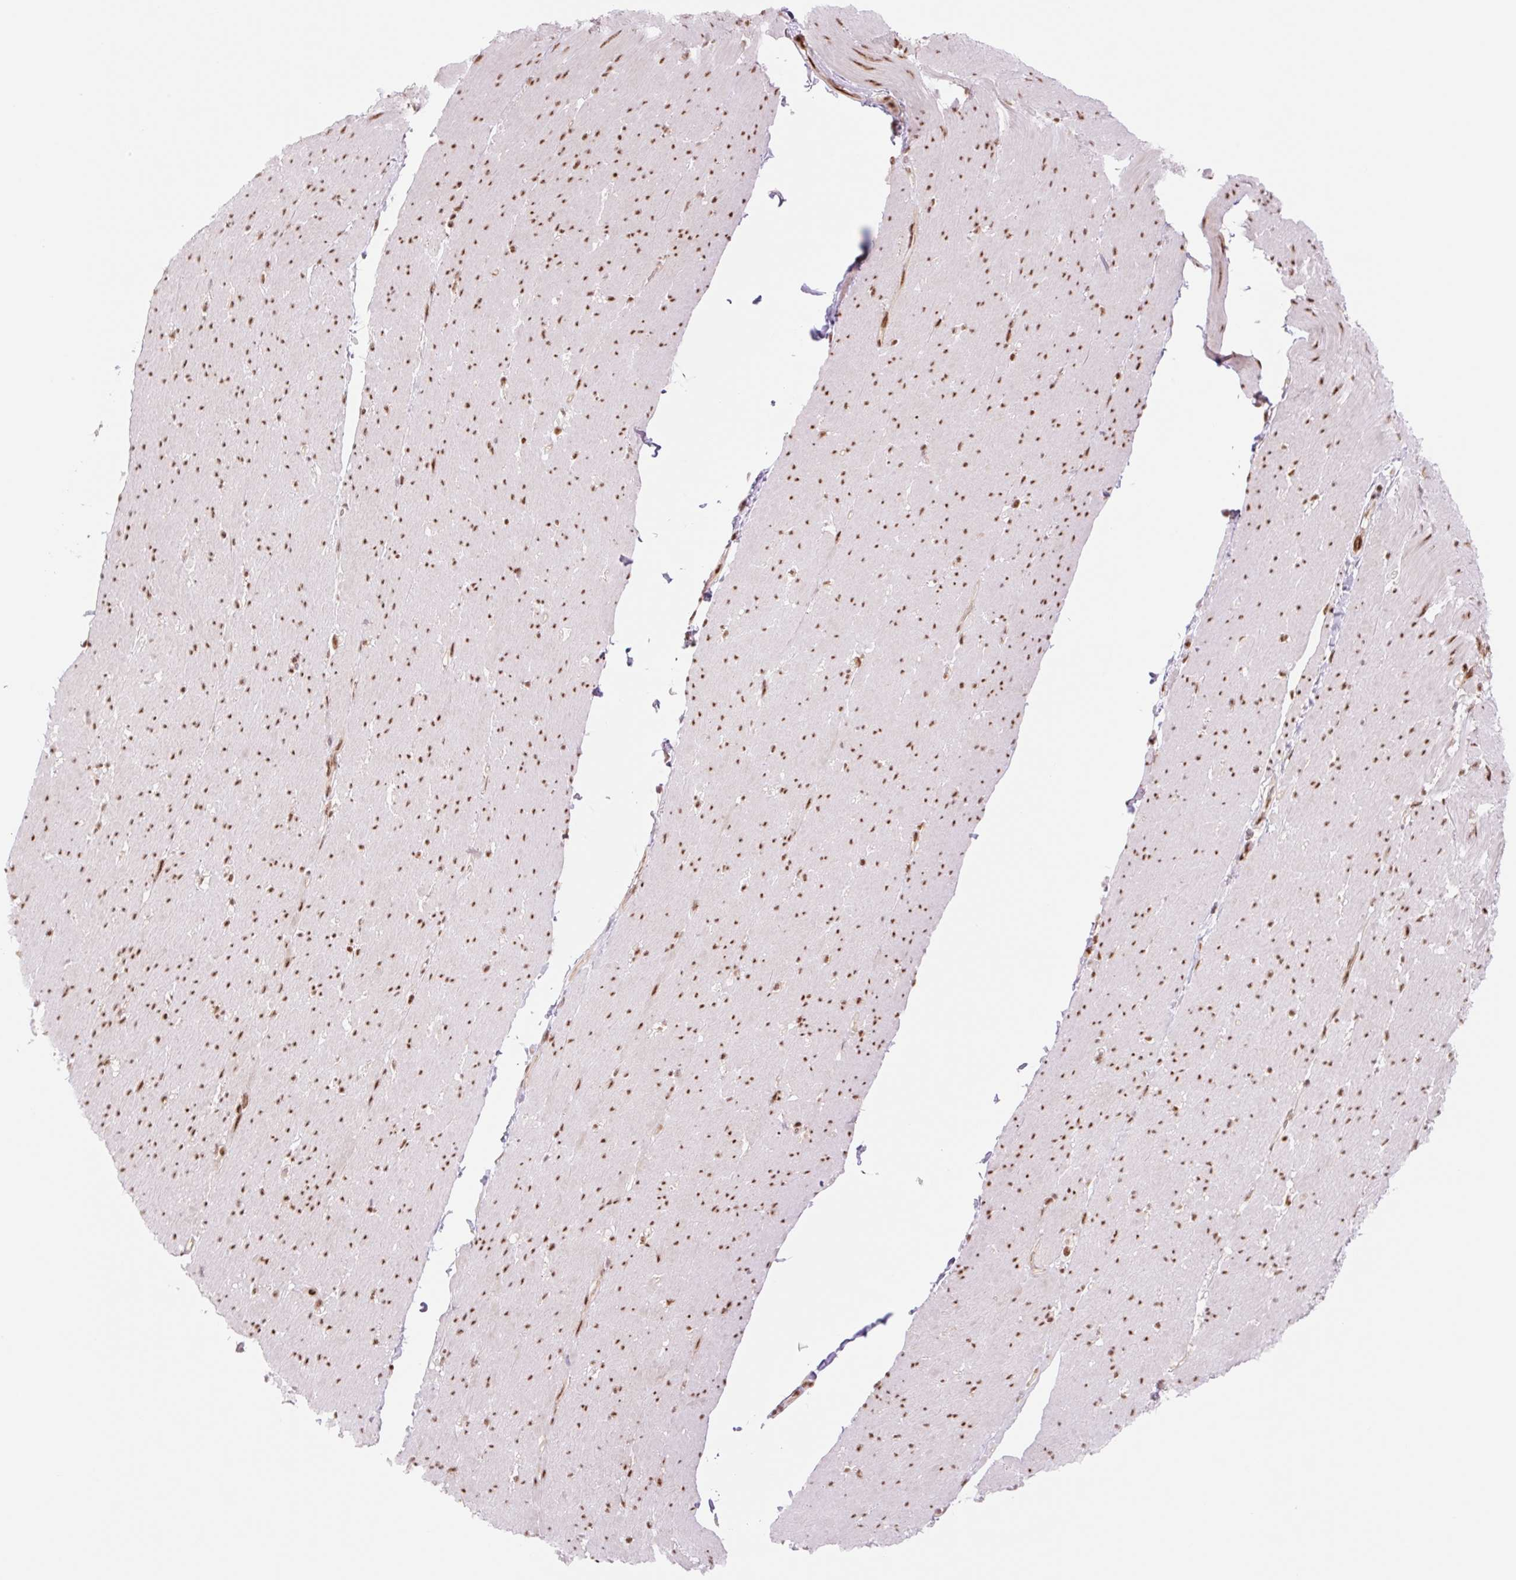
{"staining": {"intensity": "strong", "quantity": ">75%", "location": "nuclear"}, "tissue": "smooth muscle", "cell_type": "Smooth muscle cells", "image_type": "normal", "snomed": [{"axis": "morphology", "description": "Normal tissue, NOS"}, {"axis": "topography", "description": "Smooth muscle"}, {"axis": "topography", "description": "Rectum"}], "caption": "A high-resolution image shows IHC staining of benign smooth muscle, which shows strong nuclear staining in approximately >75% of smooth muscle cells.", "gene": "PRDM11", "patient": {"sex": "male", "age": 53}}